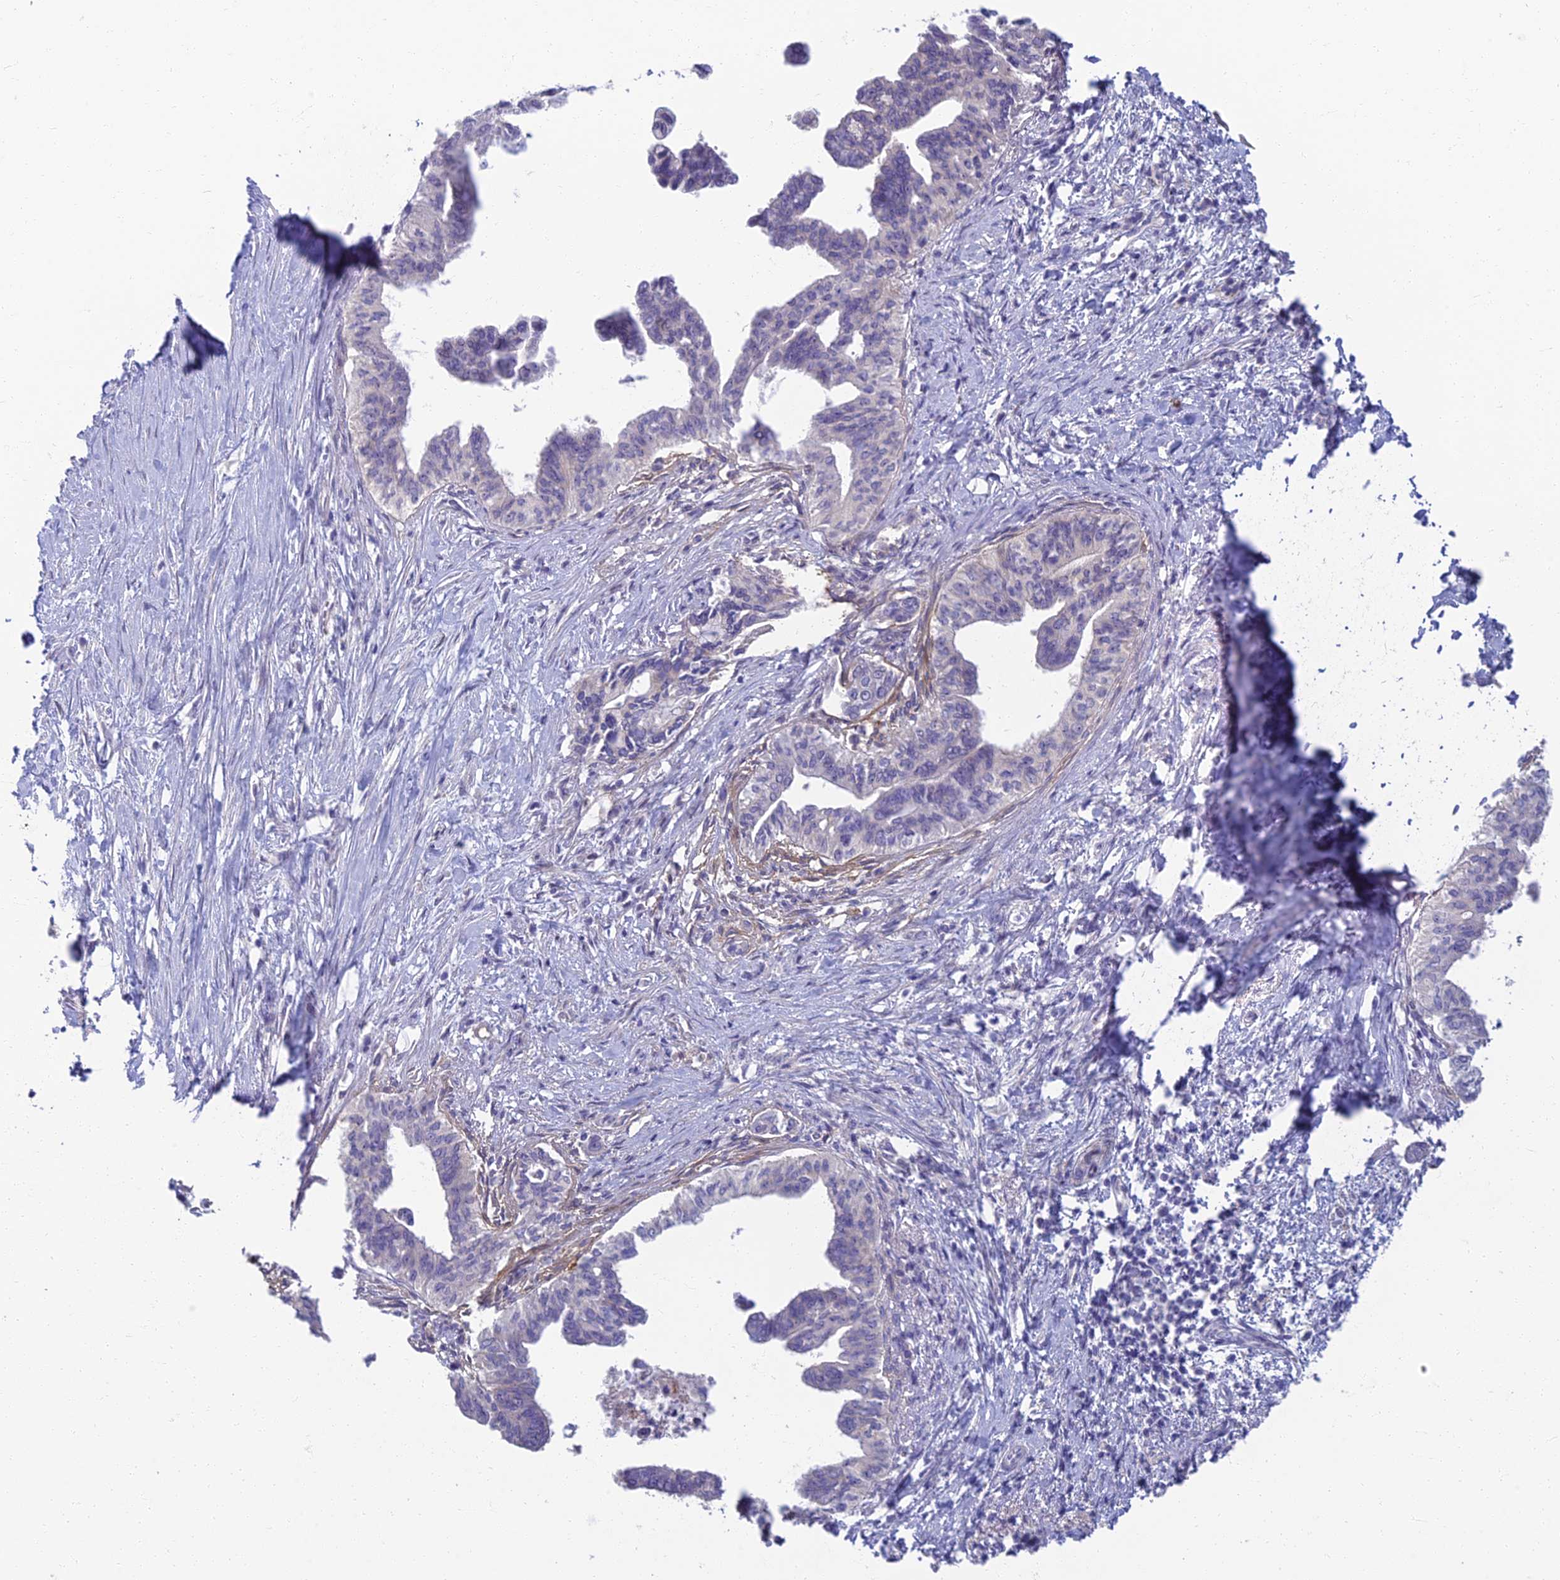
{"staining": {"intensity": "negative", "quantity": "none", "location": "none"}, "tissue": "pancreatic cancer", "cell_type": "Tumor cells", "image_type": "cancer", "snomed": [{"axis": "morphology", "description": "Adenocarcinoma, NOS"}, {"axis": "topography", "description": "Pancreas"}], "caption": "This is a histopathology image of immunohistochemistry staining of pancreatic cancer (adenocarcinoma), which shows no positivity in tumor cells. Brightfield microscopy of immunohistochemistry (IHC) stained with DAB (3,3'-diaminobenzidine) (brown) and hematoxylin (blue), captured at high magnification.", "gene": "NEURL1", "patient": {"sex": "female", "age": 83}}